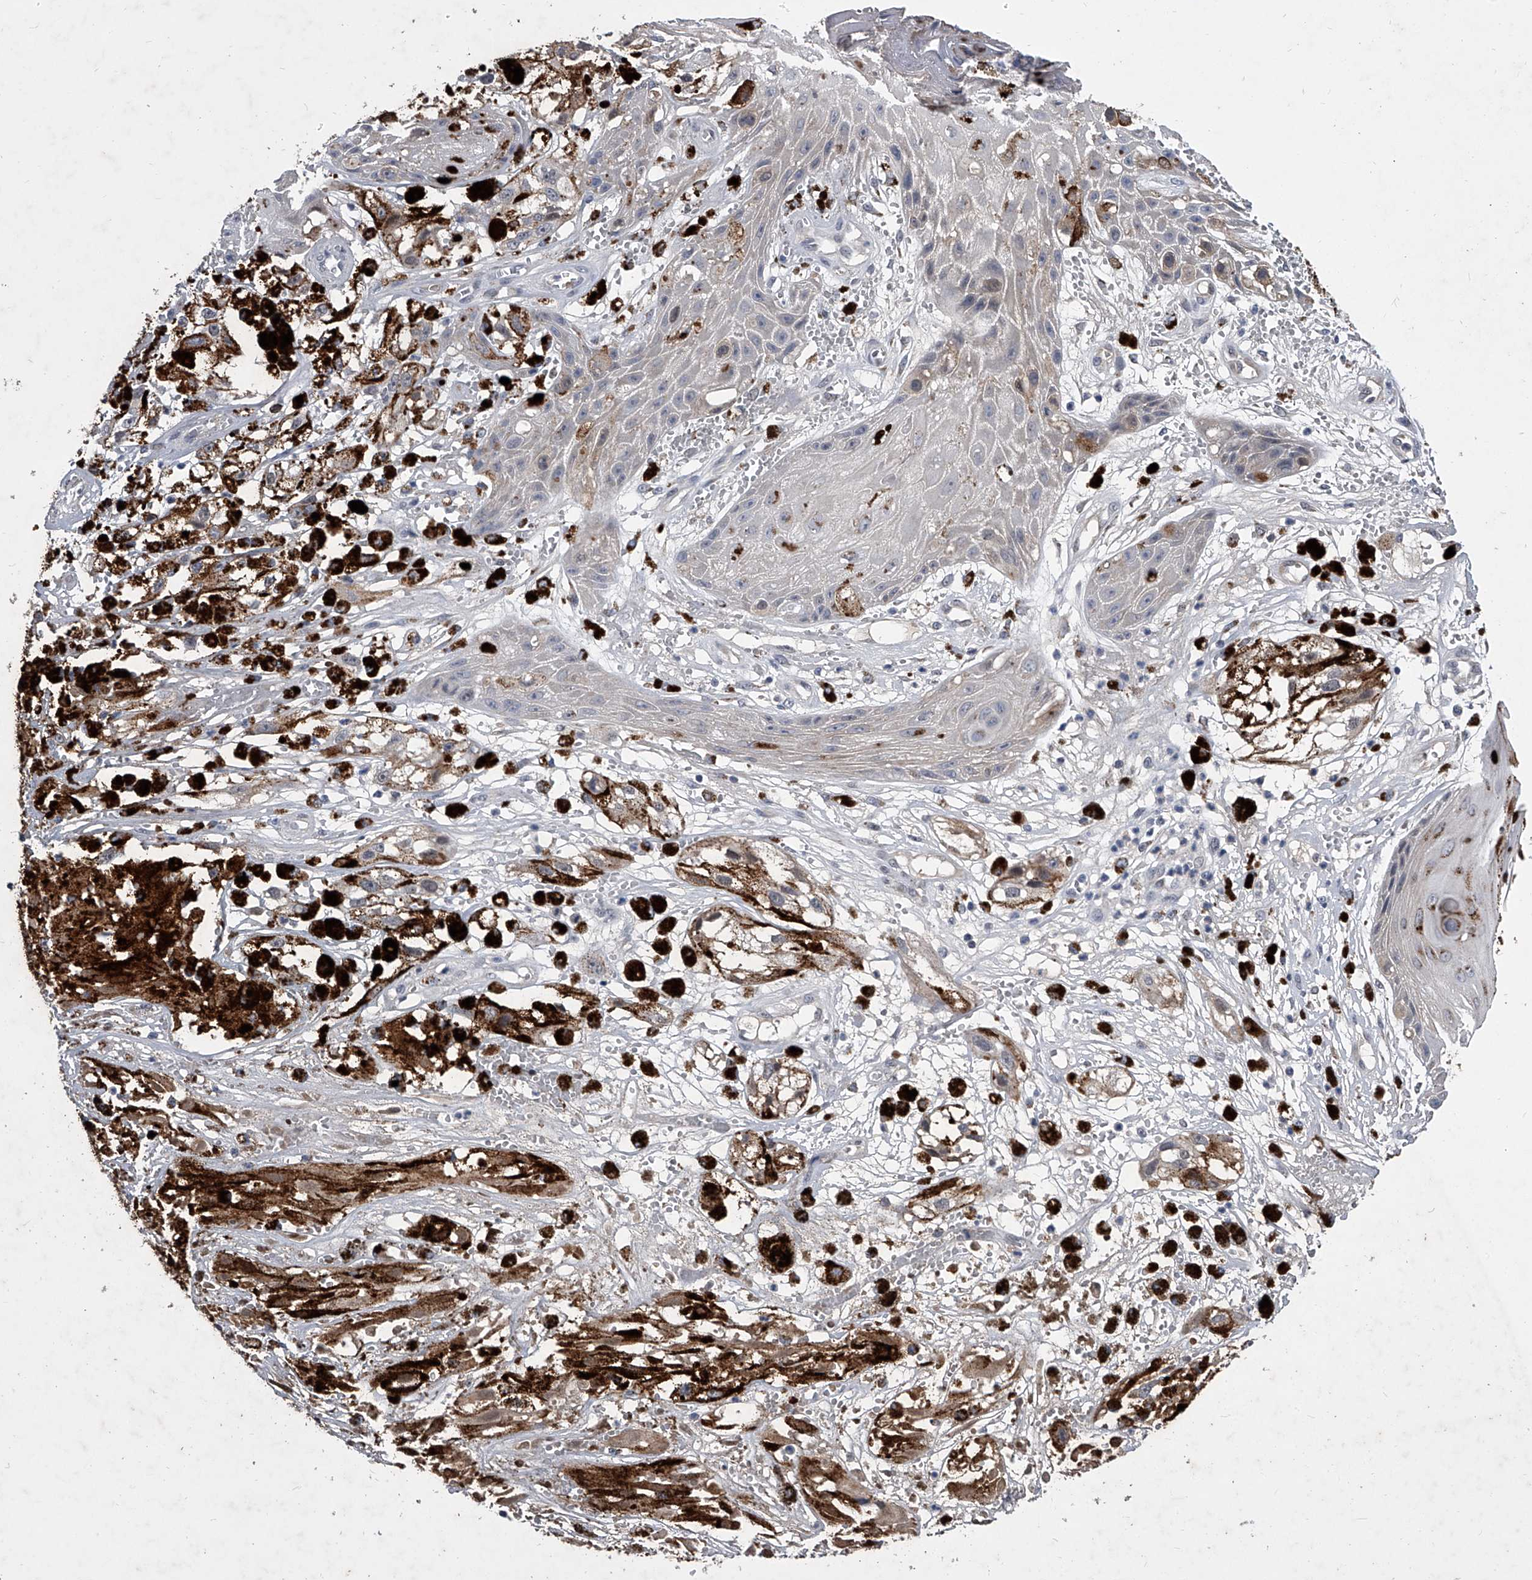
{"staining": {"intensity": "moderate", "quantity": ">75%", "location": "cytoplasmic/membranous"}, "tissue": "melanoma", "cell_type": "Tumor cells", "image_type": "cancer", "snomed": [{"axis": "morphology", "description": "Malignant melanoma, NOS"}, {"axis": "topography", "description": "Skin"}], "caption": "A medium amount of moderate cytoplasmic/membranous positivity is seen in about >75% of tumor cells in malignant melanoma tissue. Immunohistochemistry stains the protein of interest in brown and the nuclei are stained blue.", "gene": "ZNF76", "patient": {"sex": "male", "age": 88}}